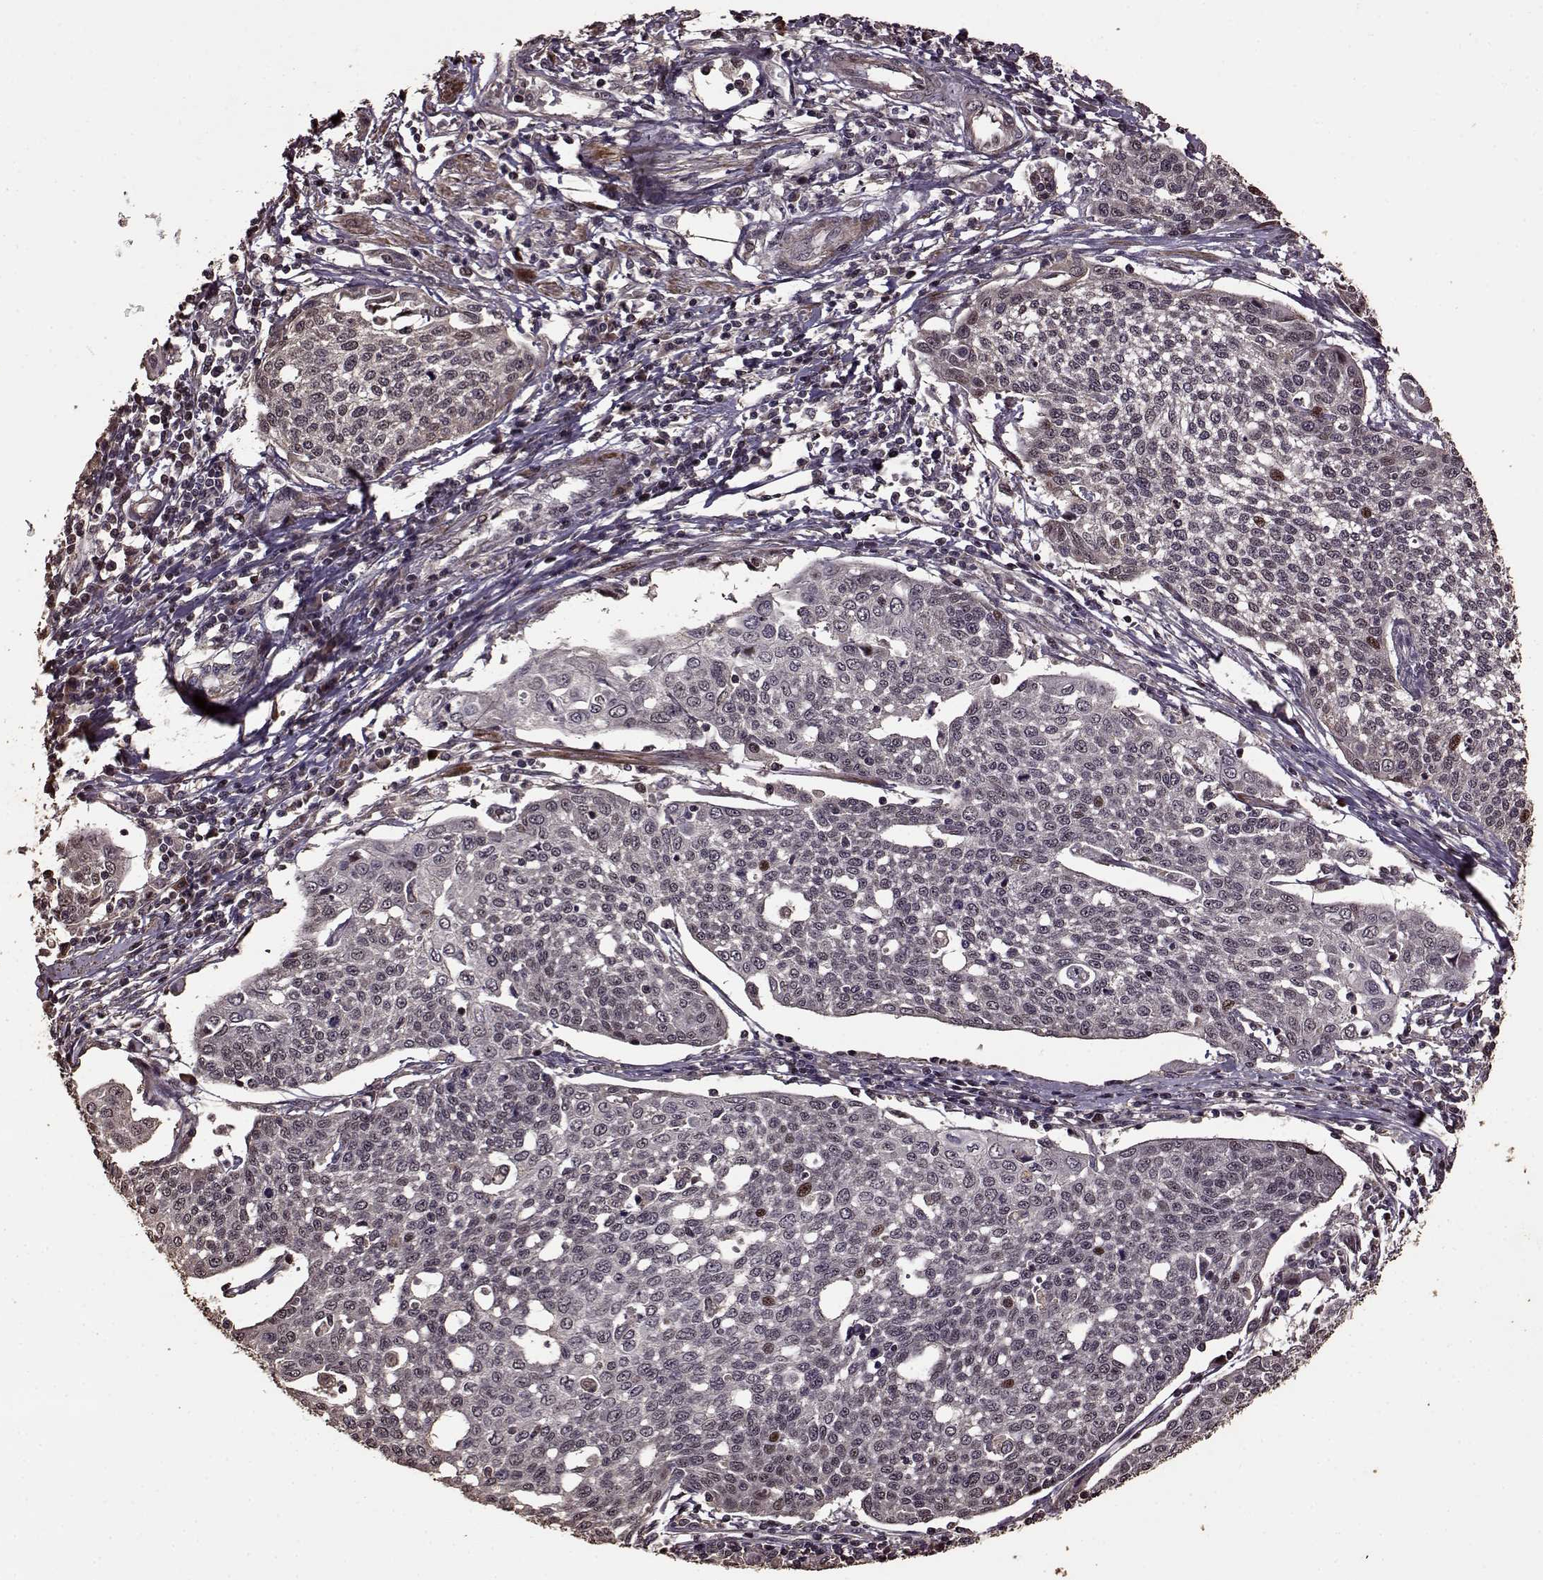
{"staining": {"intensity": "weak", "quantity": "<25%", "location": "nuclear"}, "tissue": "cervical cancer", "cell_type": "Tumor cells", "image_type": "cancer", "snomed": [{"axis": "morphology", "description": "Squamous cell carcinoma, NOS"}, {"axis": "topography", "description": "Cervix"}], "caption": "IHC image of neoplastic tissue: cervical cancer stained with DAB displays no significant protein staining in tumor cells.", "gene": "FBXW11", "patient": {"sex": "female", "age": 34}}